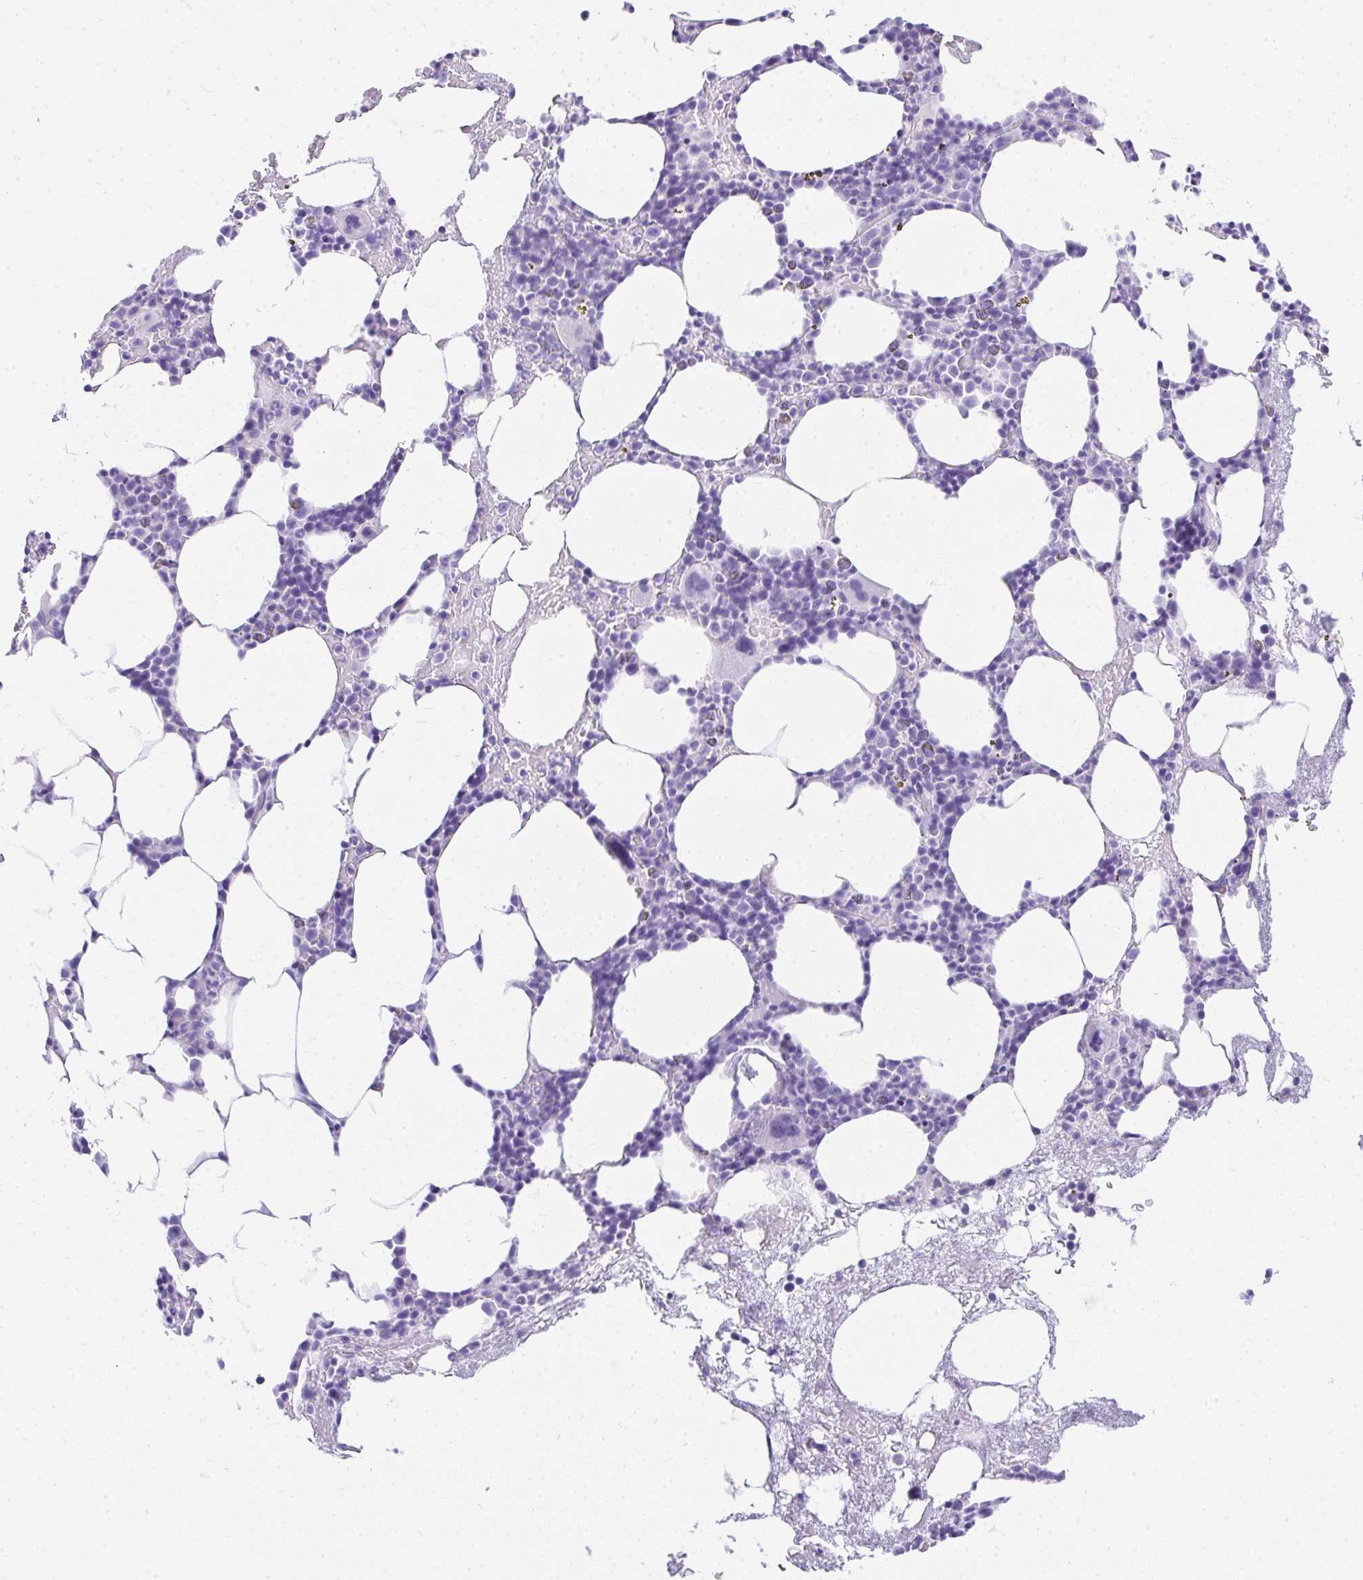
{"staining": {"intensity": "negative", "quantity": "none", "location": "none"}, "tissue": "bone marrow", "cell_type": "Hematopoietic cells", "image_type": "normal", "snomed": [{"axis": "morphology", "description": "Normal tissue, NOS"}, {"axis": "topography", "description": "Bone marrow"}], "caption": "Immunohistochemical staining of benign bone marrow demonstrates no significant staining in hematopoietic cells.", "gene": "TNNT1", "patient": {"sex": "female", "age": 62}}